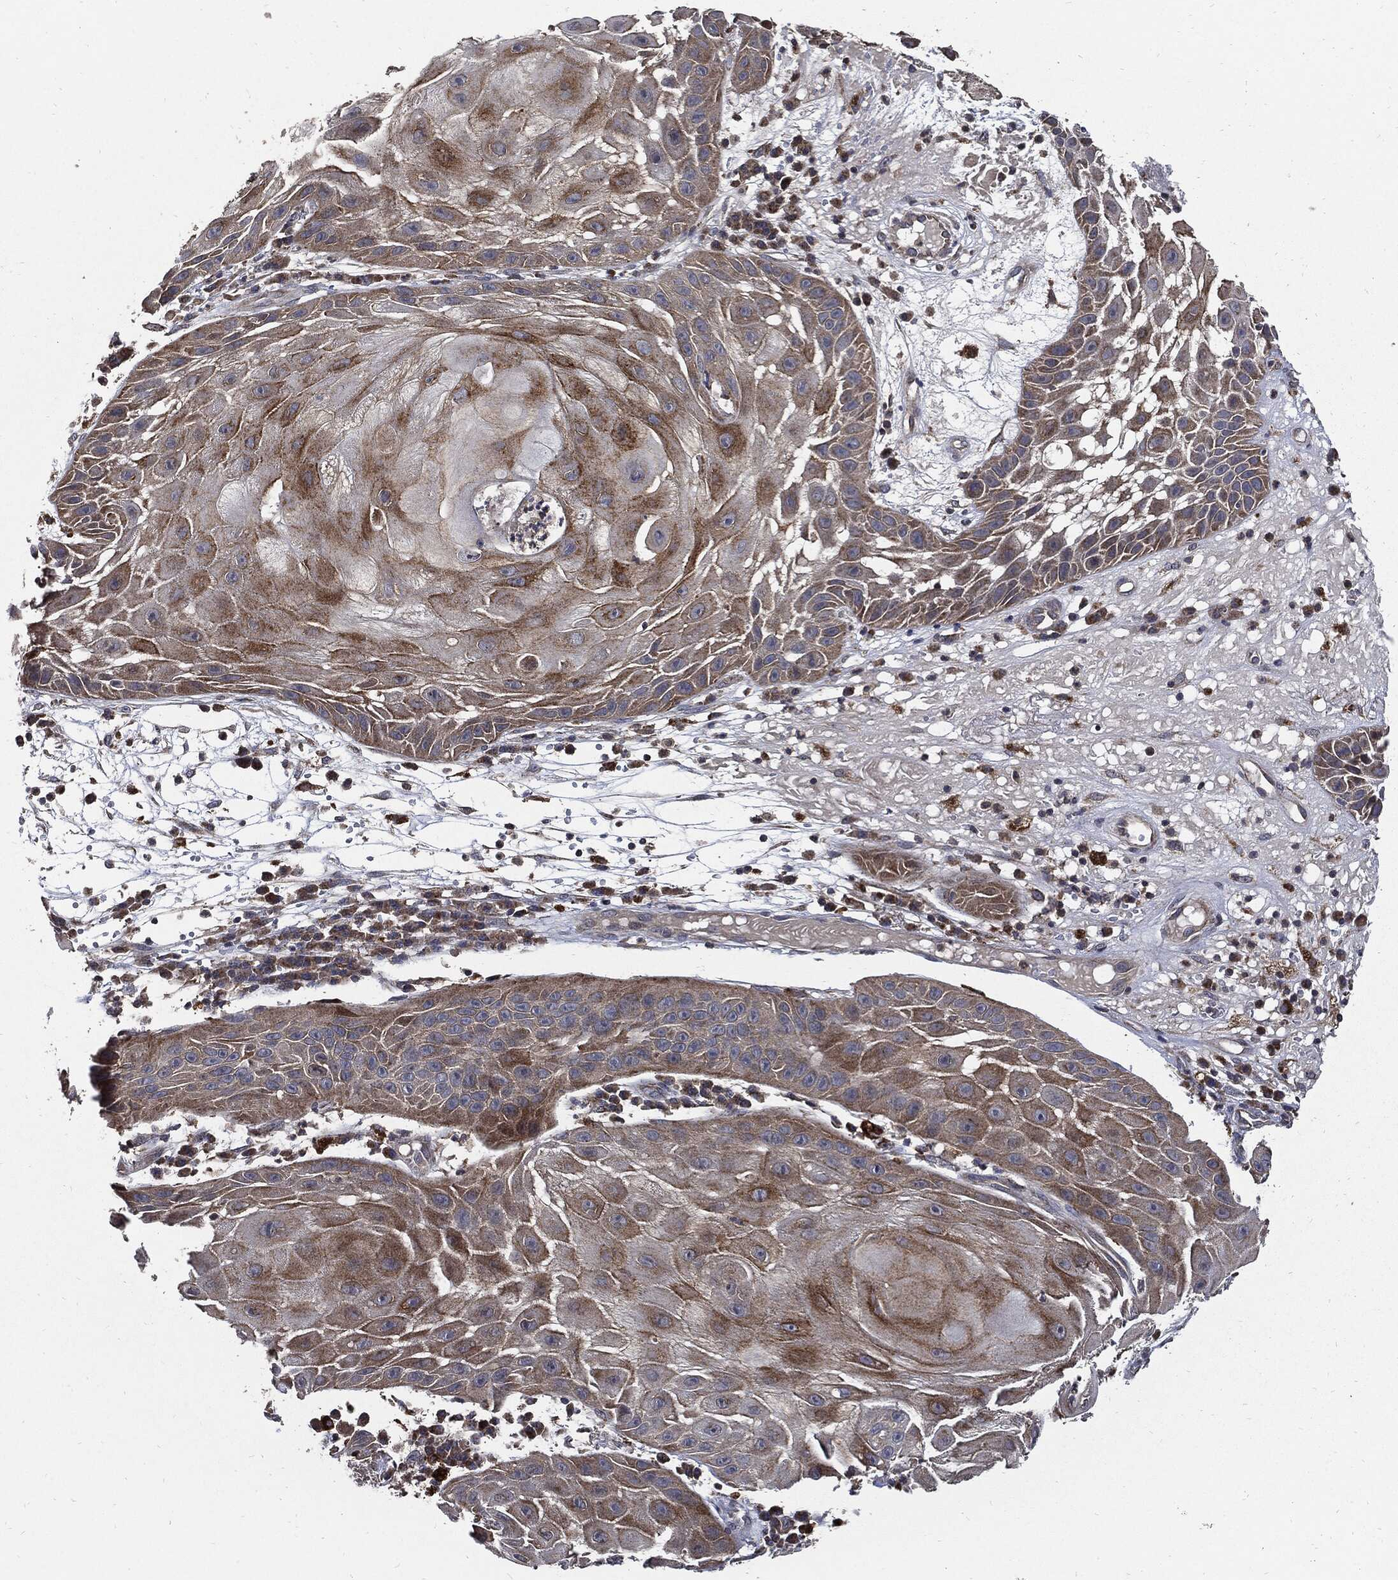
{"staining": {"intensity": "moderate", "quantity": "25%-75%", "location": "cytoplasmic/membranous"}, "tissue": "skin cancer", "cell_type": "Tumor cells", "image_type": "cancer", "snomed": [{"axis": "morphology", "description": "Normal tissue, NOS"}, {"axis": "morphology", "description": "Squamous cell carcinoma, NOS"}, {"axis": "topography", "description": "Skin"}], "caption": "Squamous cell carcinoma (skin) tissue demonstrates moderate cytoplasmic/membranous positivity in approximately 25%-75% of tumor cells", "gene": "SLC31A2", "patient": {"sex": "male", "age": 79}}